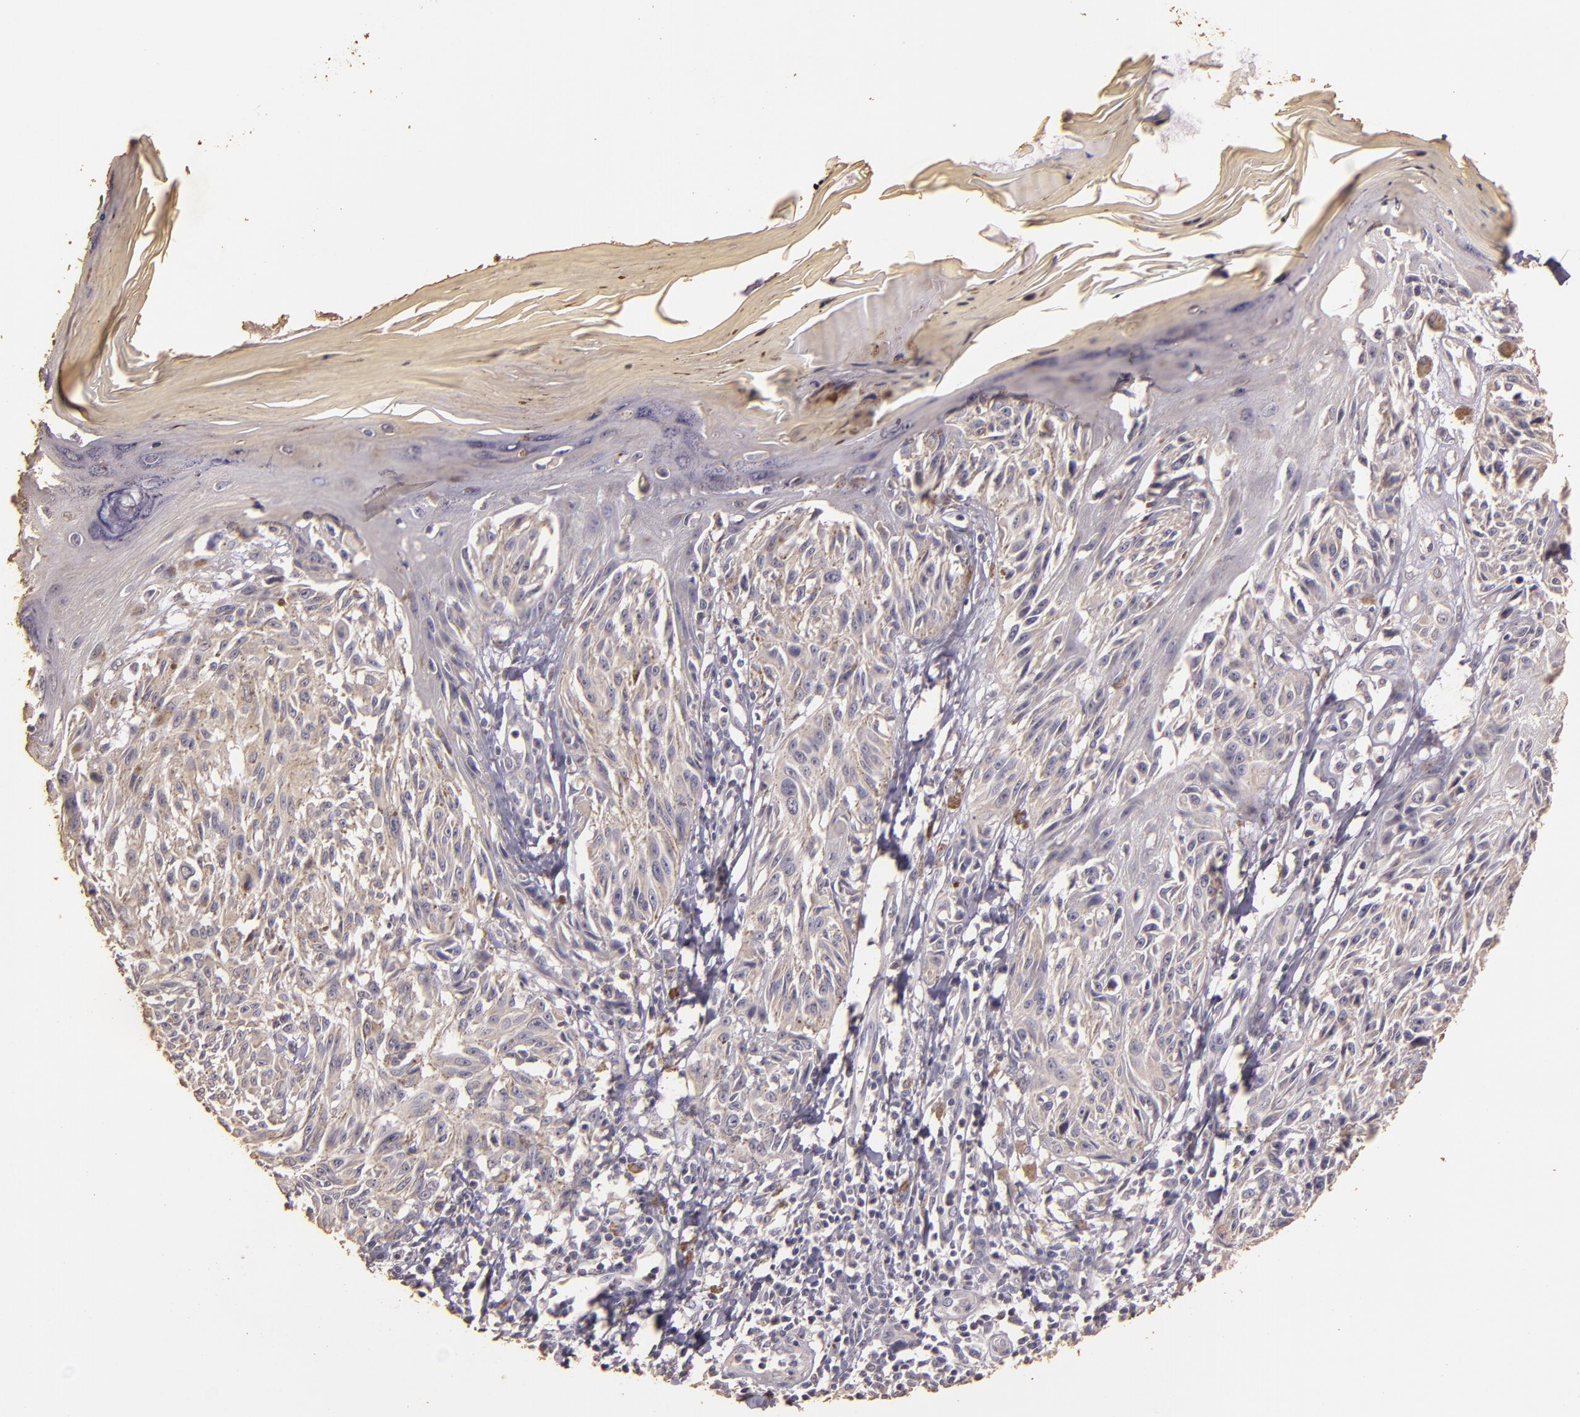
{"staining": {"intensity": "weak", "quantity": "25%-75%", "location": "cytoplasmic/membranous"}, "tissue": "melanoma", "cell_type": "Tumor cells", "image_type": "cancer", "snomed": [{"axis": "morphology", "description": "Malignant melanoma, NOS"}, {"axis": "topography", "description": "Skin"}], "caption": "The micrograph reveals a brown stain indicating the presence of a protein in the cytoplasmic/membranous of tumor cells in malignant melanoma. The staining was performed using DAB (3,3'-diaminobenzidine), with brown indicating positive protein expression. Nuclei are stained blue with hematoxylin.", "gene": "BCL2L13", "patient": {"sex": "female", "age": 77}}